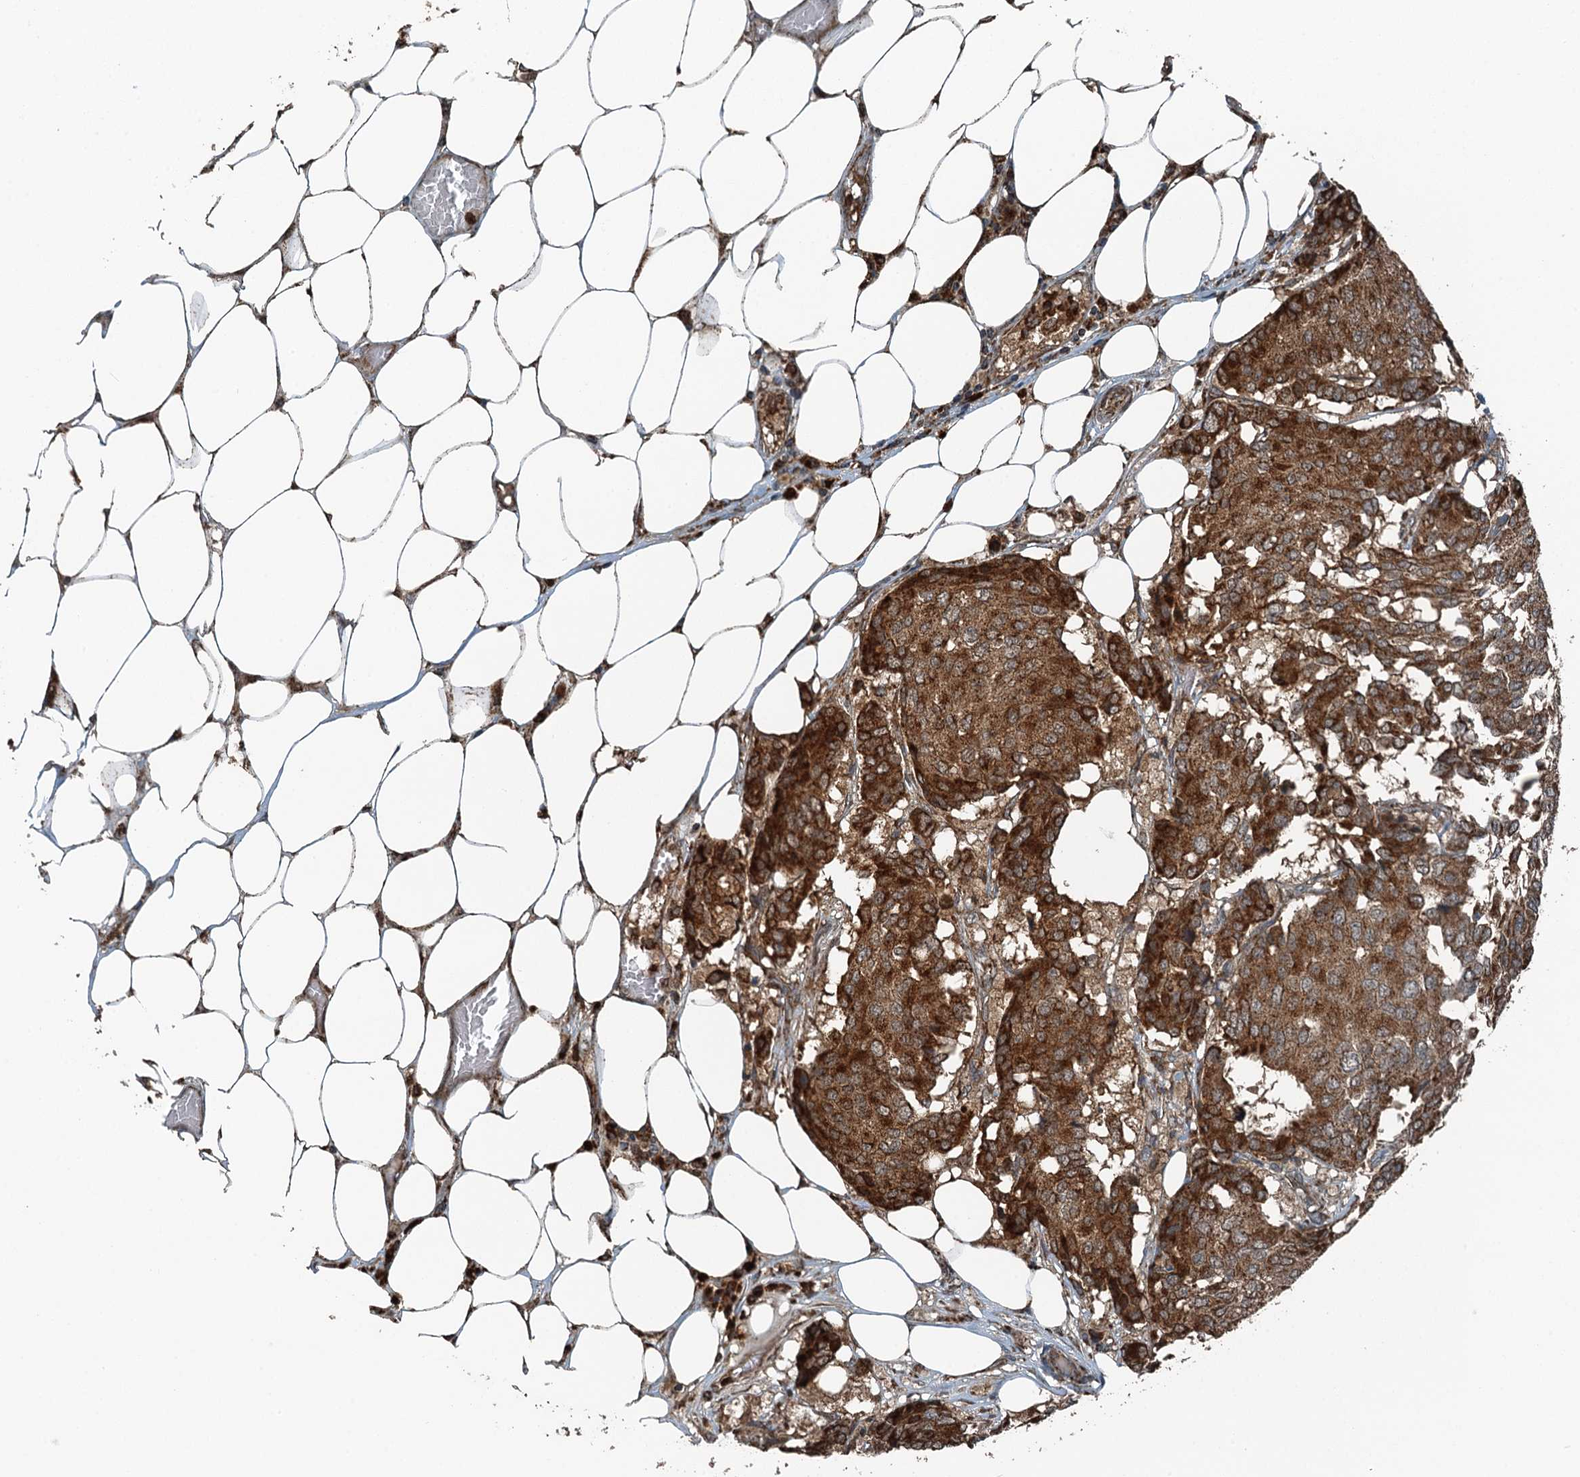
{"staining": {"intensity": "strong", "quantity": ">75%", "location": "cytoplasmic/membranous"}, "tissue": "breast cancer", "cell_type": "Tumor cells", "image_type": "cancer", "snomed": [{"axis": "morphology", "description": "Duct carcinoma"}, {"axis": "topography", "description": "Breast"}], "caption": "A brown stain shows strong cytoplasmic/membranous staining of a protein in breast cancer (intraductal carcinoma) tumor cells.", "gene": "BMERB1", "patient": {"sex": "female", "age": 75}}